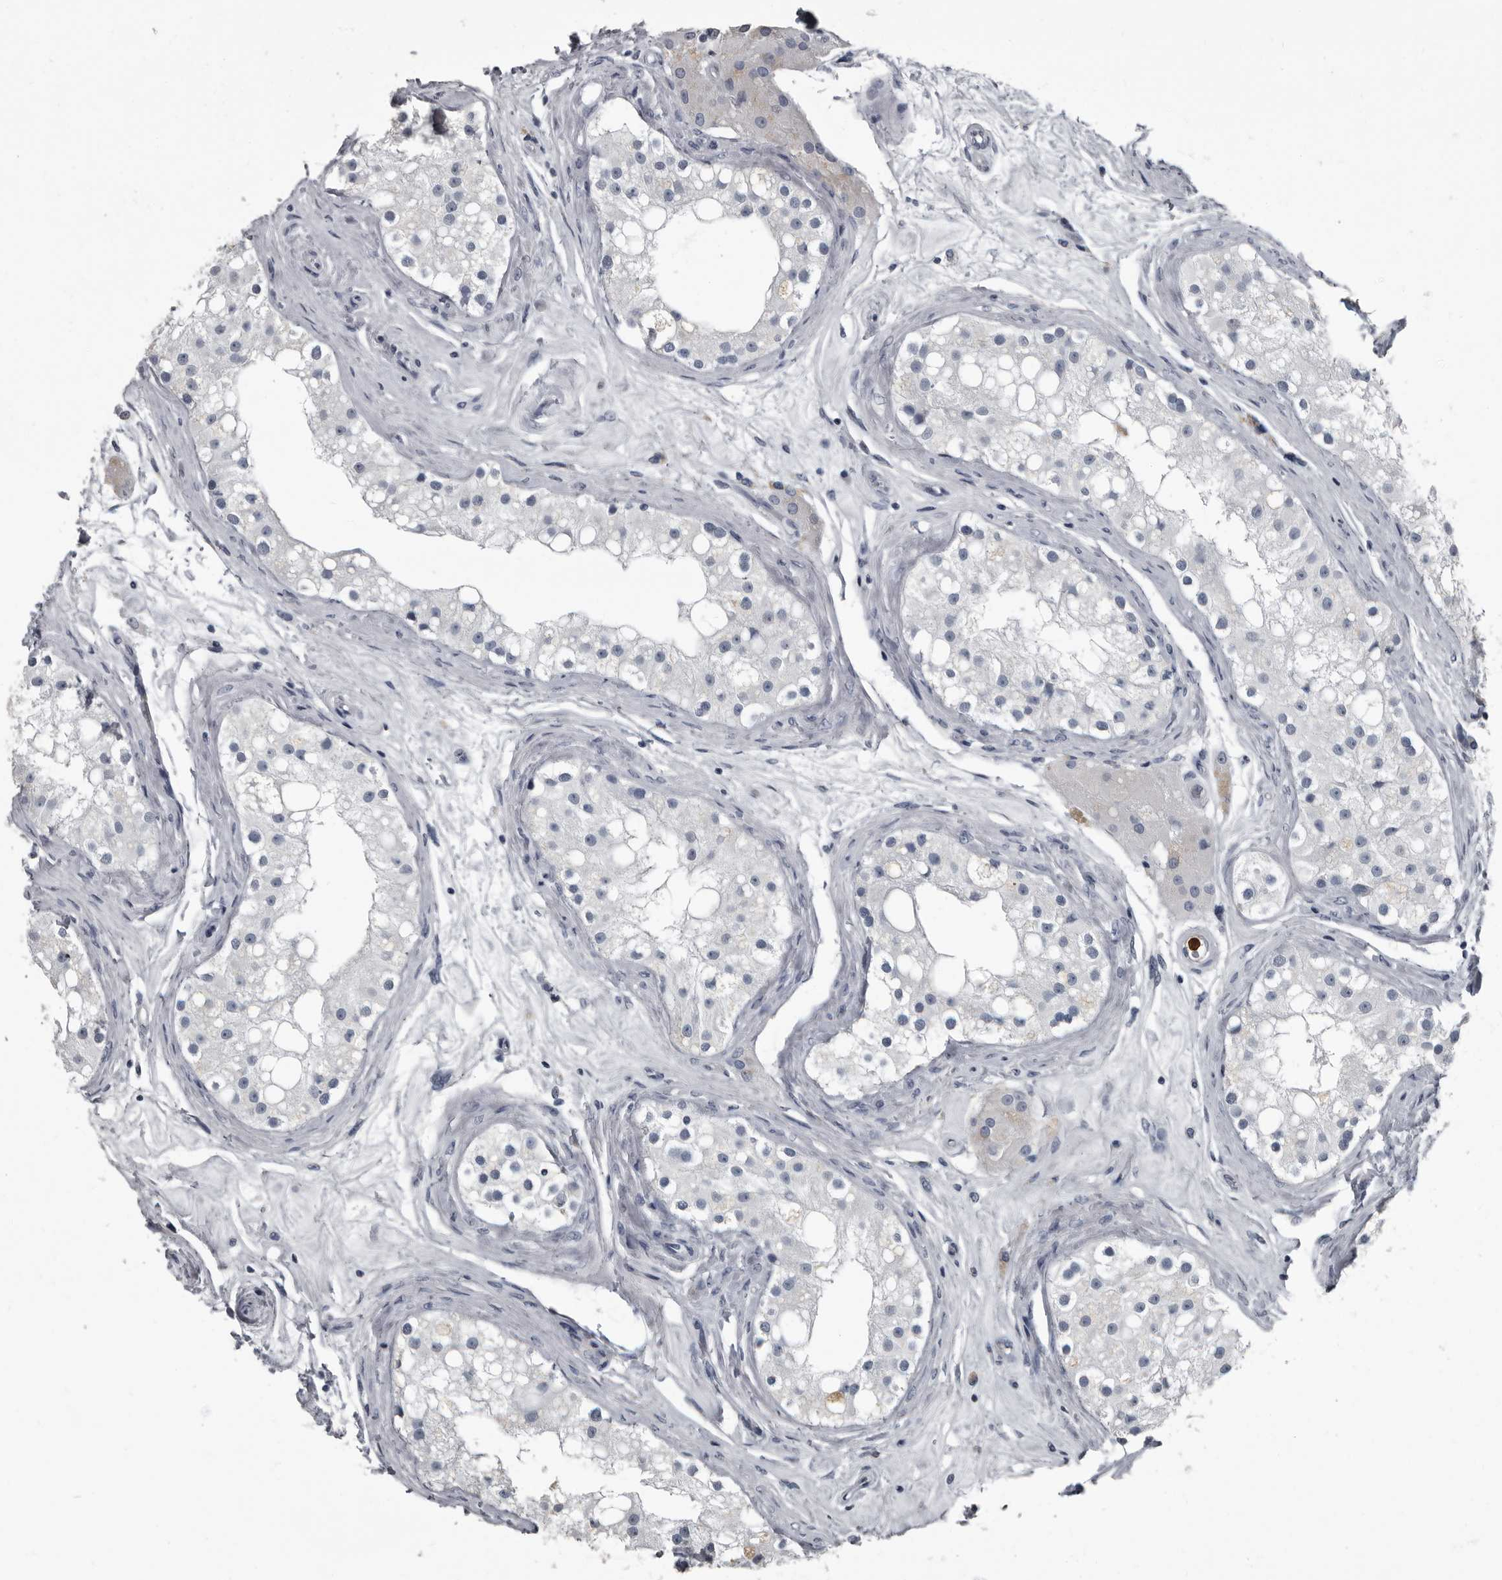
{"staining": {"intensity": "negative", "quantity": "none", "location": "none"}, "tissue": "testis", "cell_type": "Cells in seminiferous ducts", "image_type": "normal", "snomed": [{"axis": "morphology", "description": "Normal tissue, NOS"}, {"axis": "topography", "description": "Testis"}], "caption": "This is an immunohistochemistry (IHC) photomicrograph of normal human testis. There is no staining in cells in seminiferous ducts.", "gene": "TPD52L1", "patient": {"sex": "male", "age": 84}}